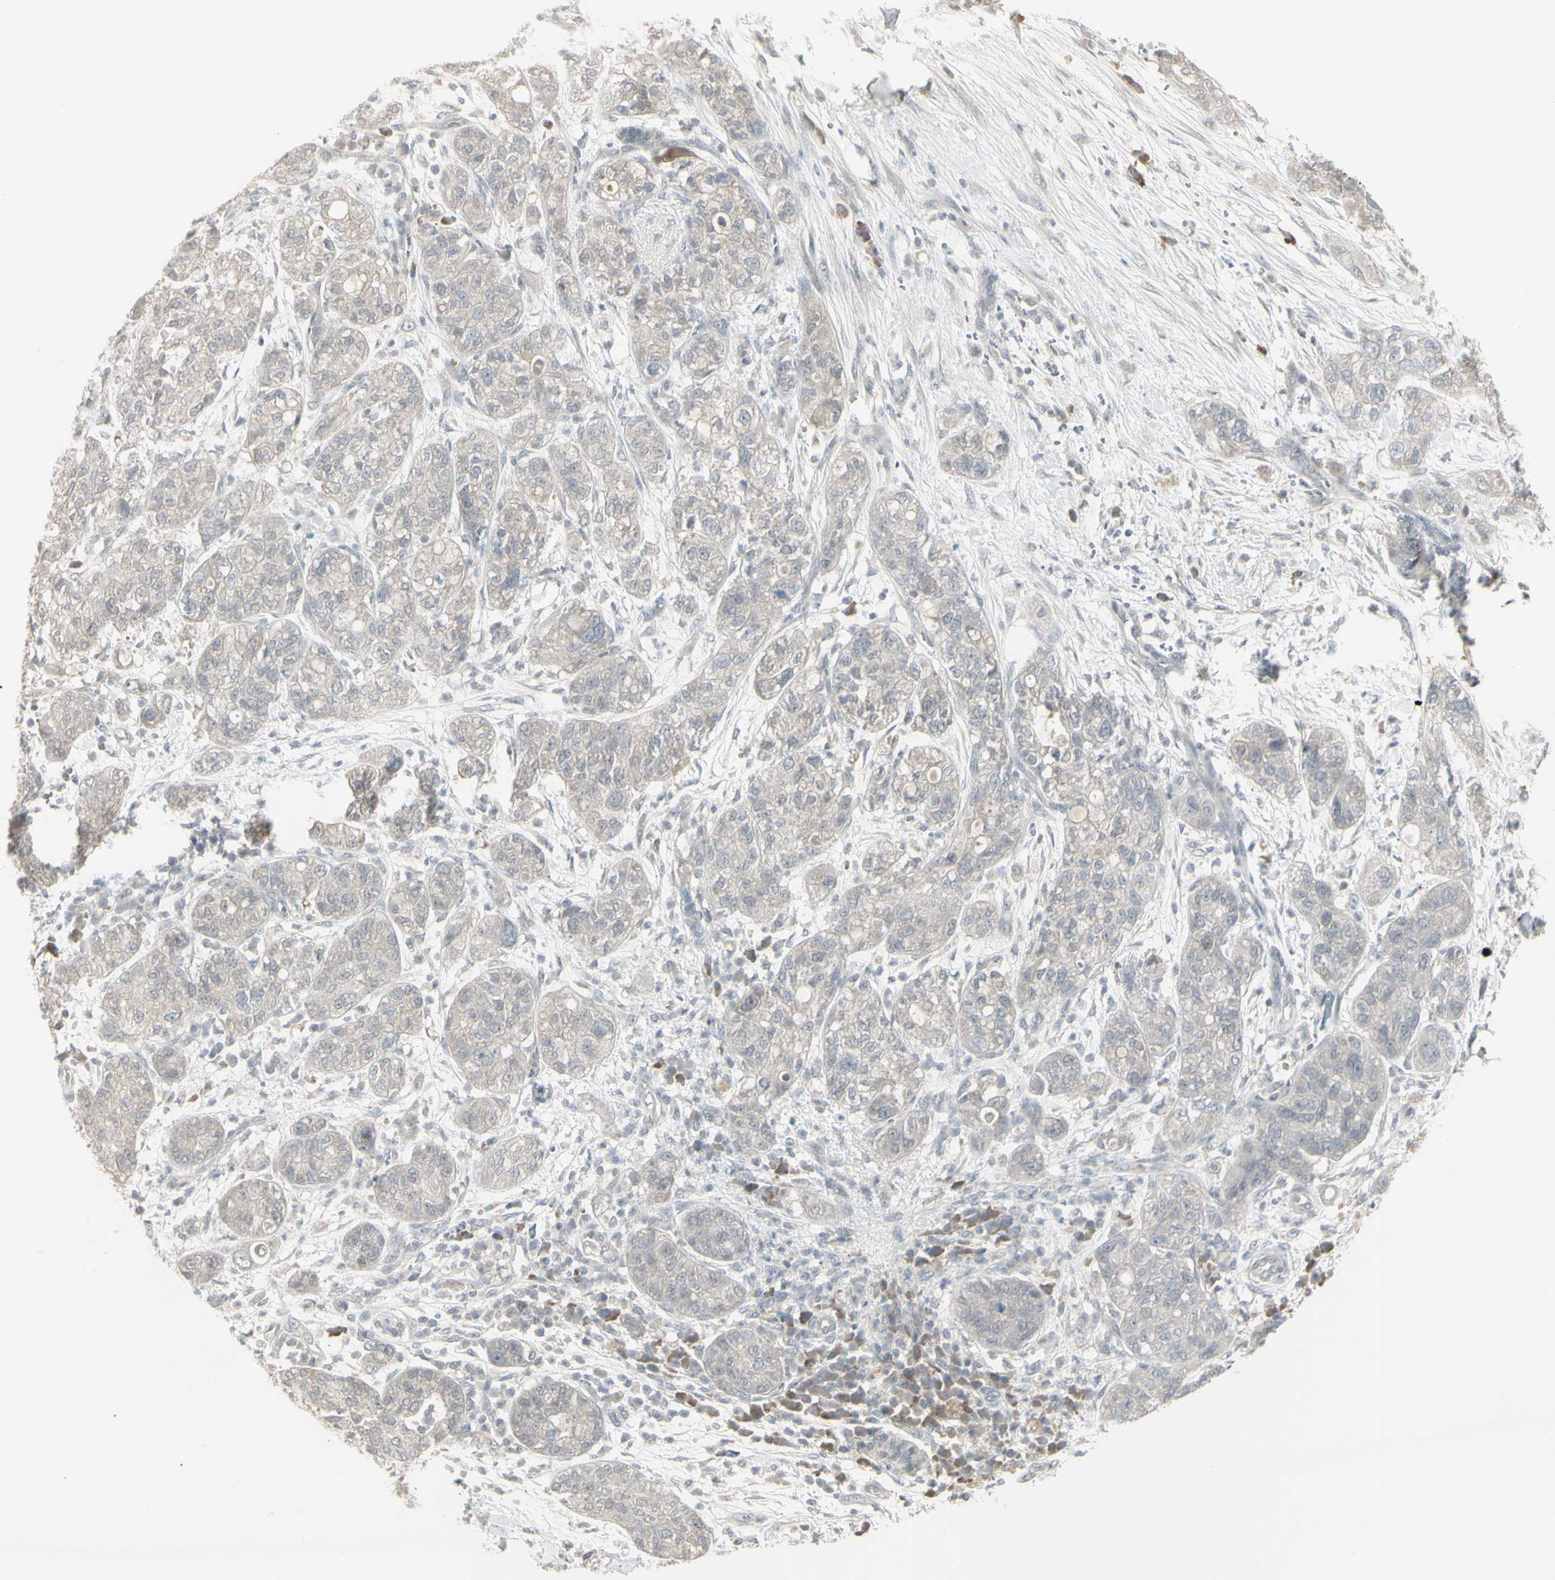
{"staining": {"intensity": "weak", "quantity": ">75%", "location": "cytoplasmic/membranous"}, "tissue": "pancreatic cancer", "cell_type": "Tumor cells", "image_type": "cancer", "snomed": [{"axis": "morphology", "description": "Adenocarcinoma, NOS"}, {"axis": "topography", "description": "Pancreas"}], "caption": "A low amount of weak cytoplasmic/membranous expression is seen in approximately >75% of tumor cells in pancreatic cancer tissue. (Stains: DAB in brown, nuclei in blue, Microscopy: brightfield microscopy at high magnification).", "gene": "PIAS4", "patient": {"sex": "female", "age": 78}}